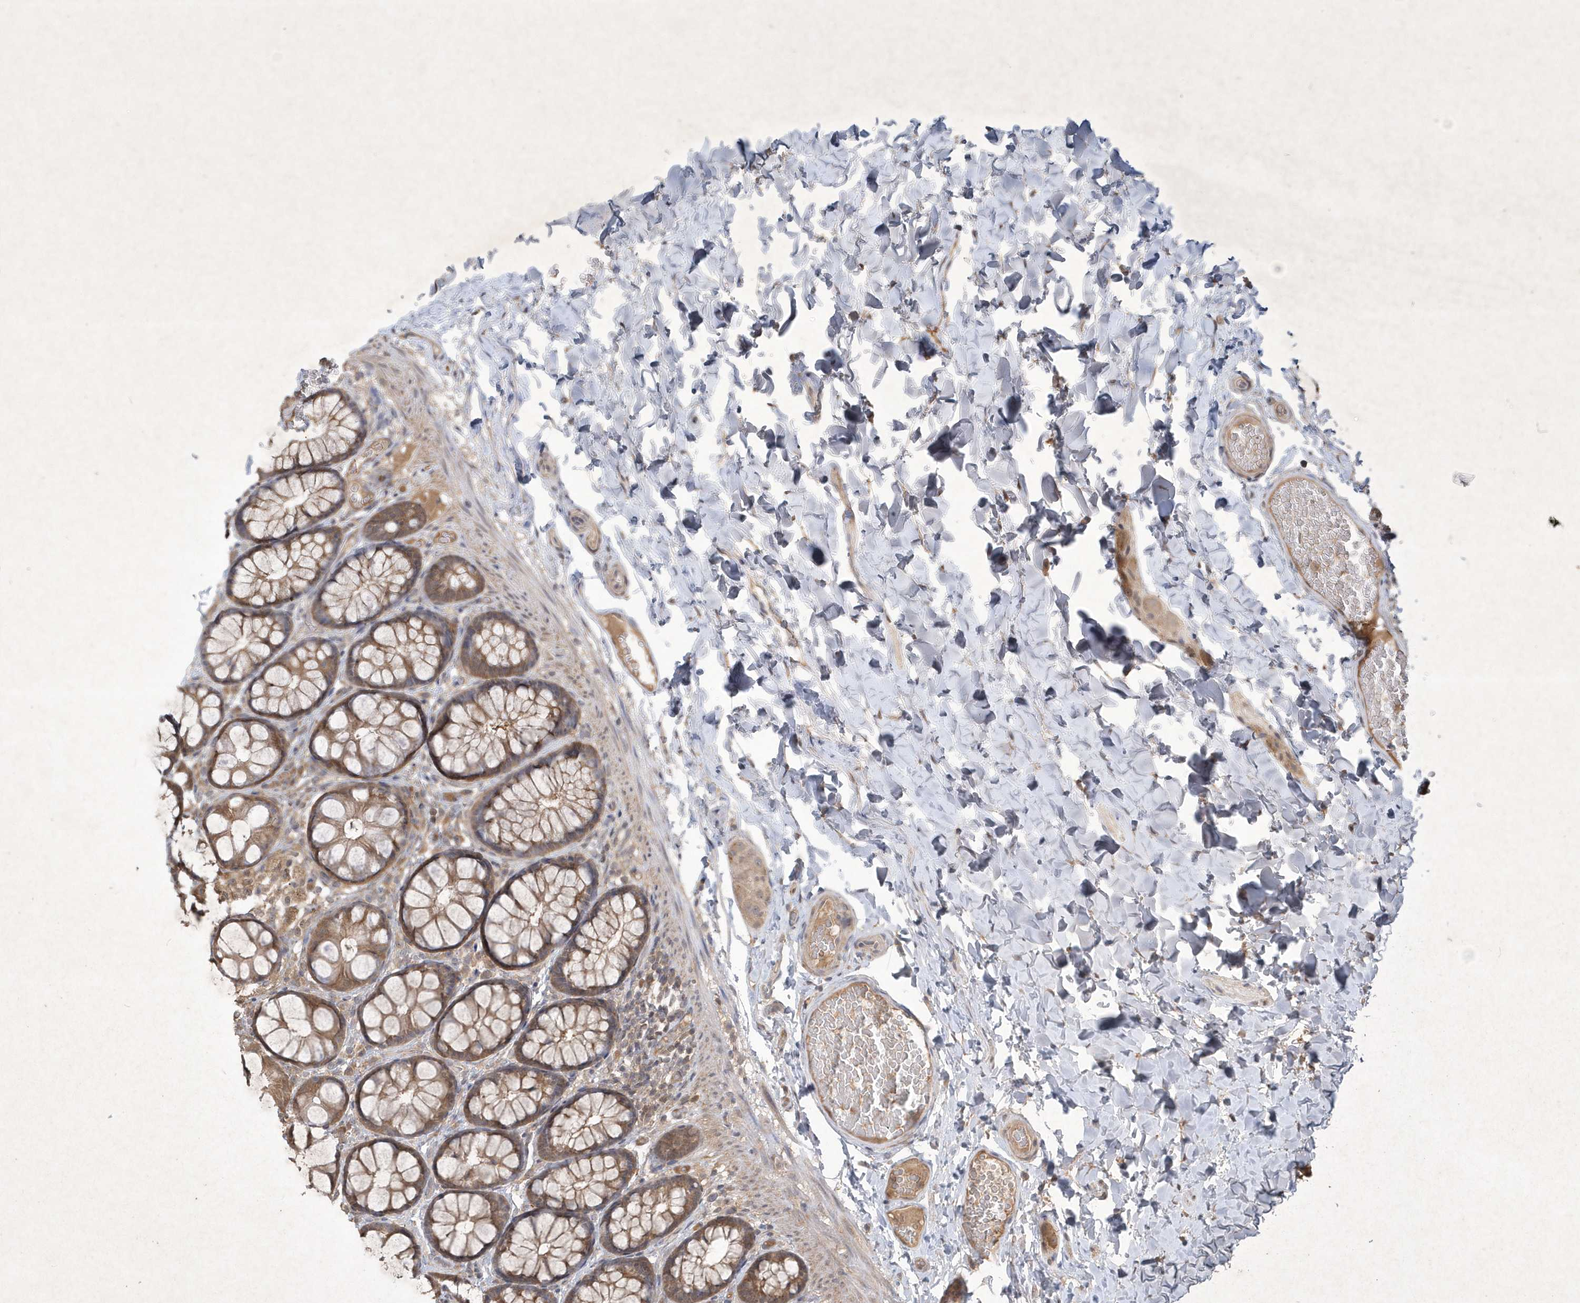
{"staining": {"intensity": "moderate", "quantity": ">75%", "location": "cytoplasmic/membranous"}, "tissue": "colon", "cell_type": "Endothelial cells", "image_type": "normal", "snomed": [{"axis": "morphology", "description": "Normal tissue, NOS"}, {"axis": "topography", "description": "Colon"}], "caption": "Immunohistochemistry image of benign colon: colon stained using immunohistochemistry displays medium levels of moderate protein expression localized specifically in the cytoplasmic/membranous of endothelial cells, appearing as a cytoplasmic/membranous brown color.", "gene": "AKR7A2", "patient": {"sex": "male", "age": 47}}